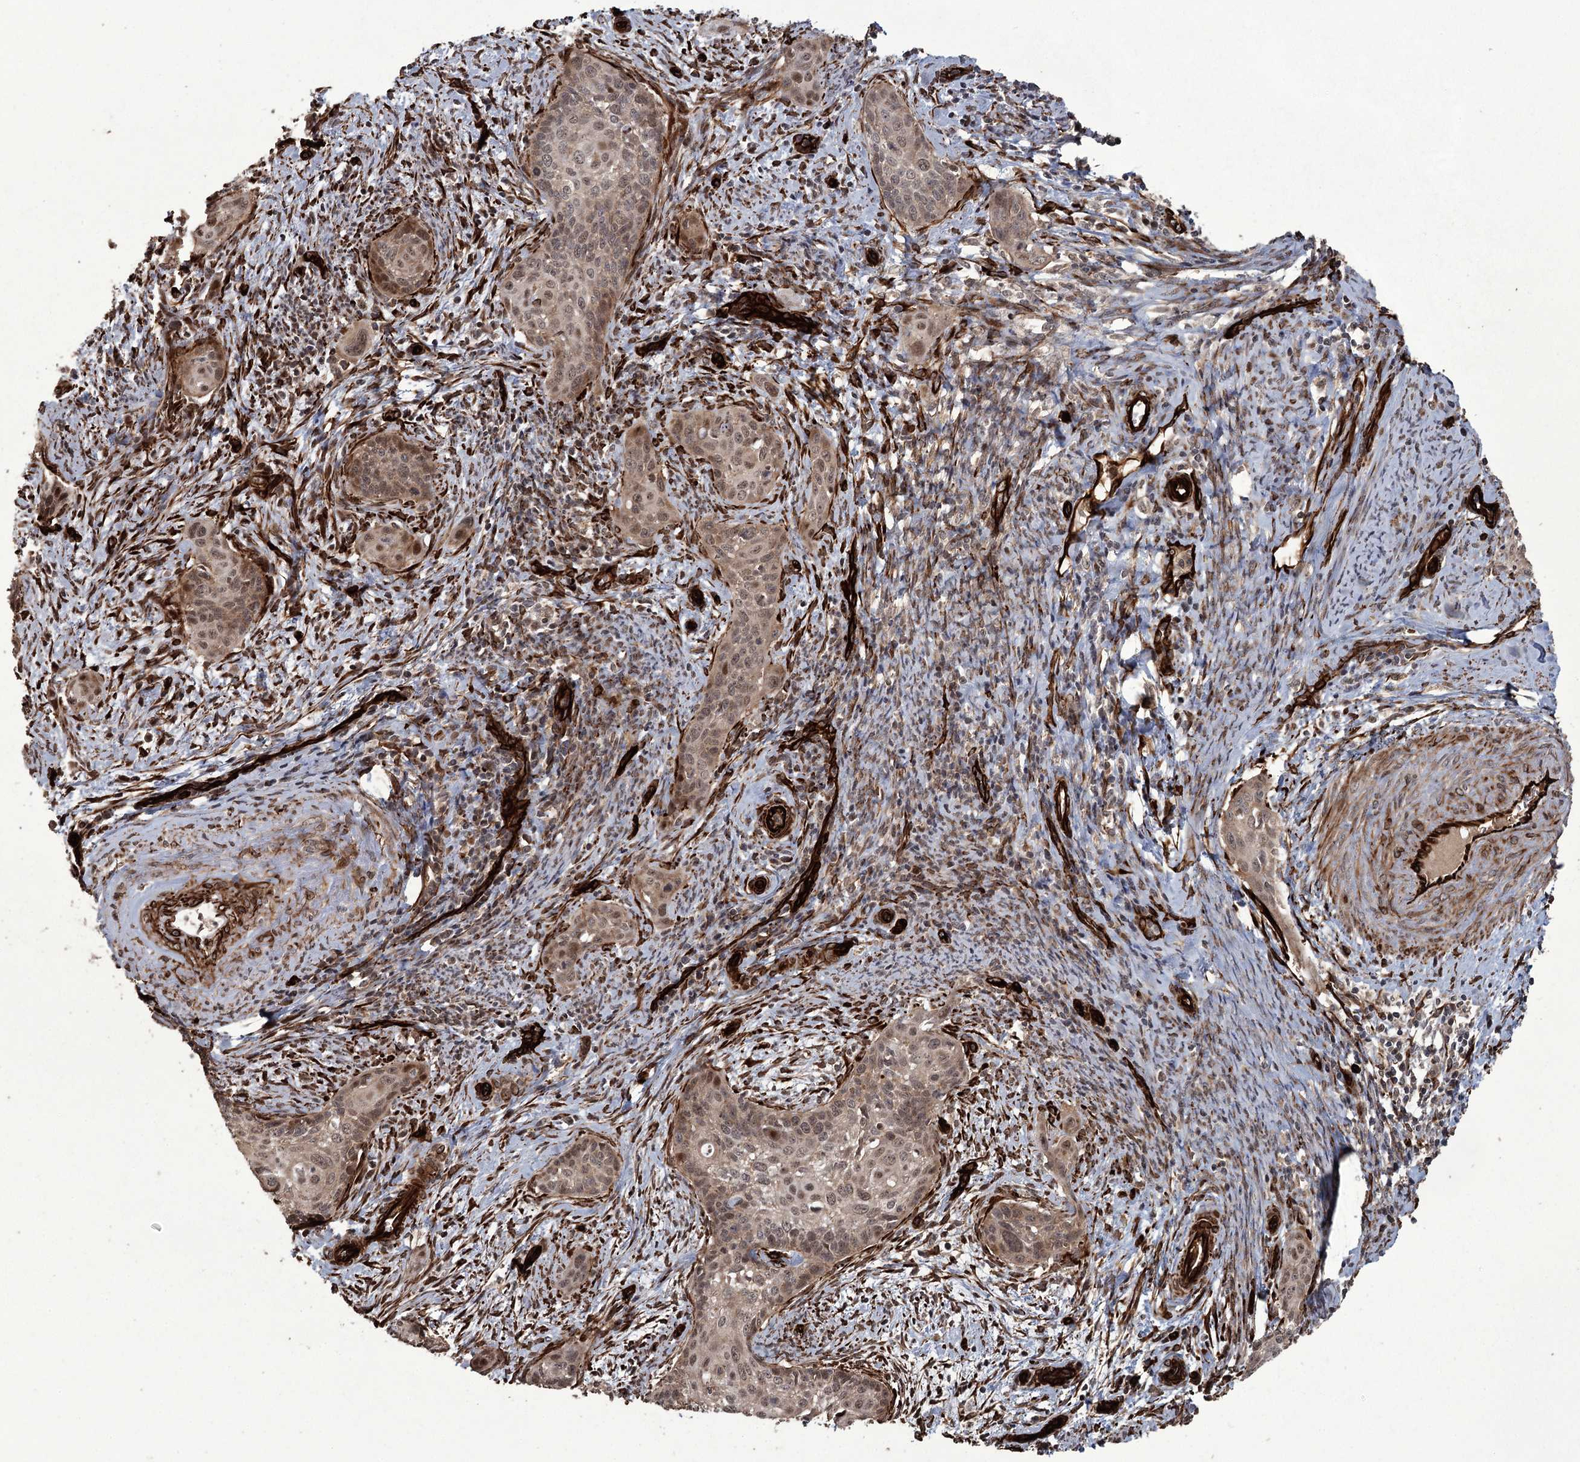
{"staining": {"intensity": "moderate", "quantity": "<25%", "location": "cytoplasmic/membranous,nuclear"}, "tissue": "cervical cancer", "cell_type": "Tumor cells", "image_type": "cancer", "snomed": [{"axis": "morphology", "description": "Squamous cell carcinoma, NOS"}, {"axis": "topography", "description": "Cervix"}], "caption": "The photomicrograph shows immunohistochemical staining of cervical squamous cell carcinoma. There is moderate cytoplasmic/membranous and nuclear staining is seen in approximately <25% of tumor cells. (DAB IHC, brown staining for protein, blue staining for nuclei).", "gene": "RPAP3", "patient": {"sex": "female", "age": 33}}